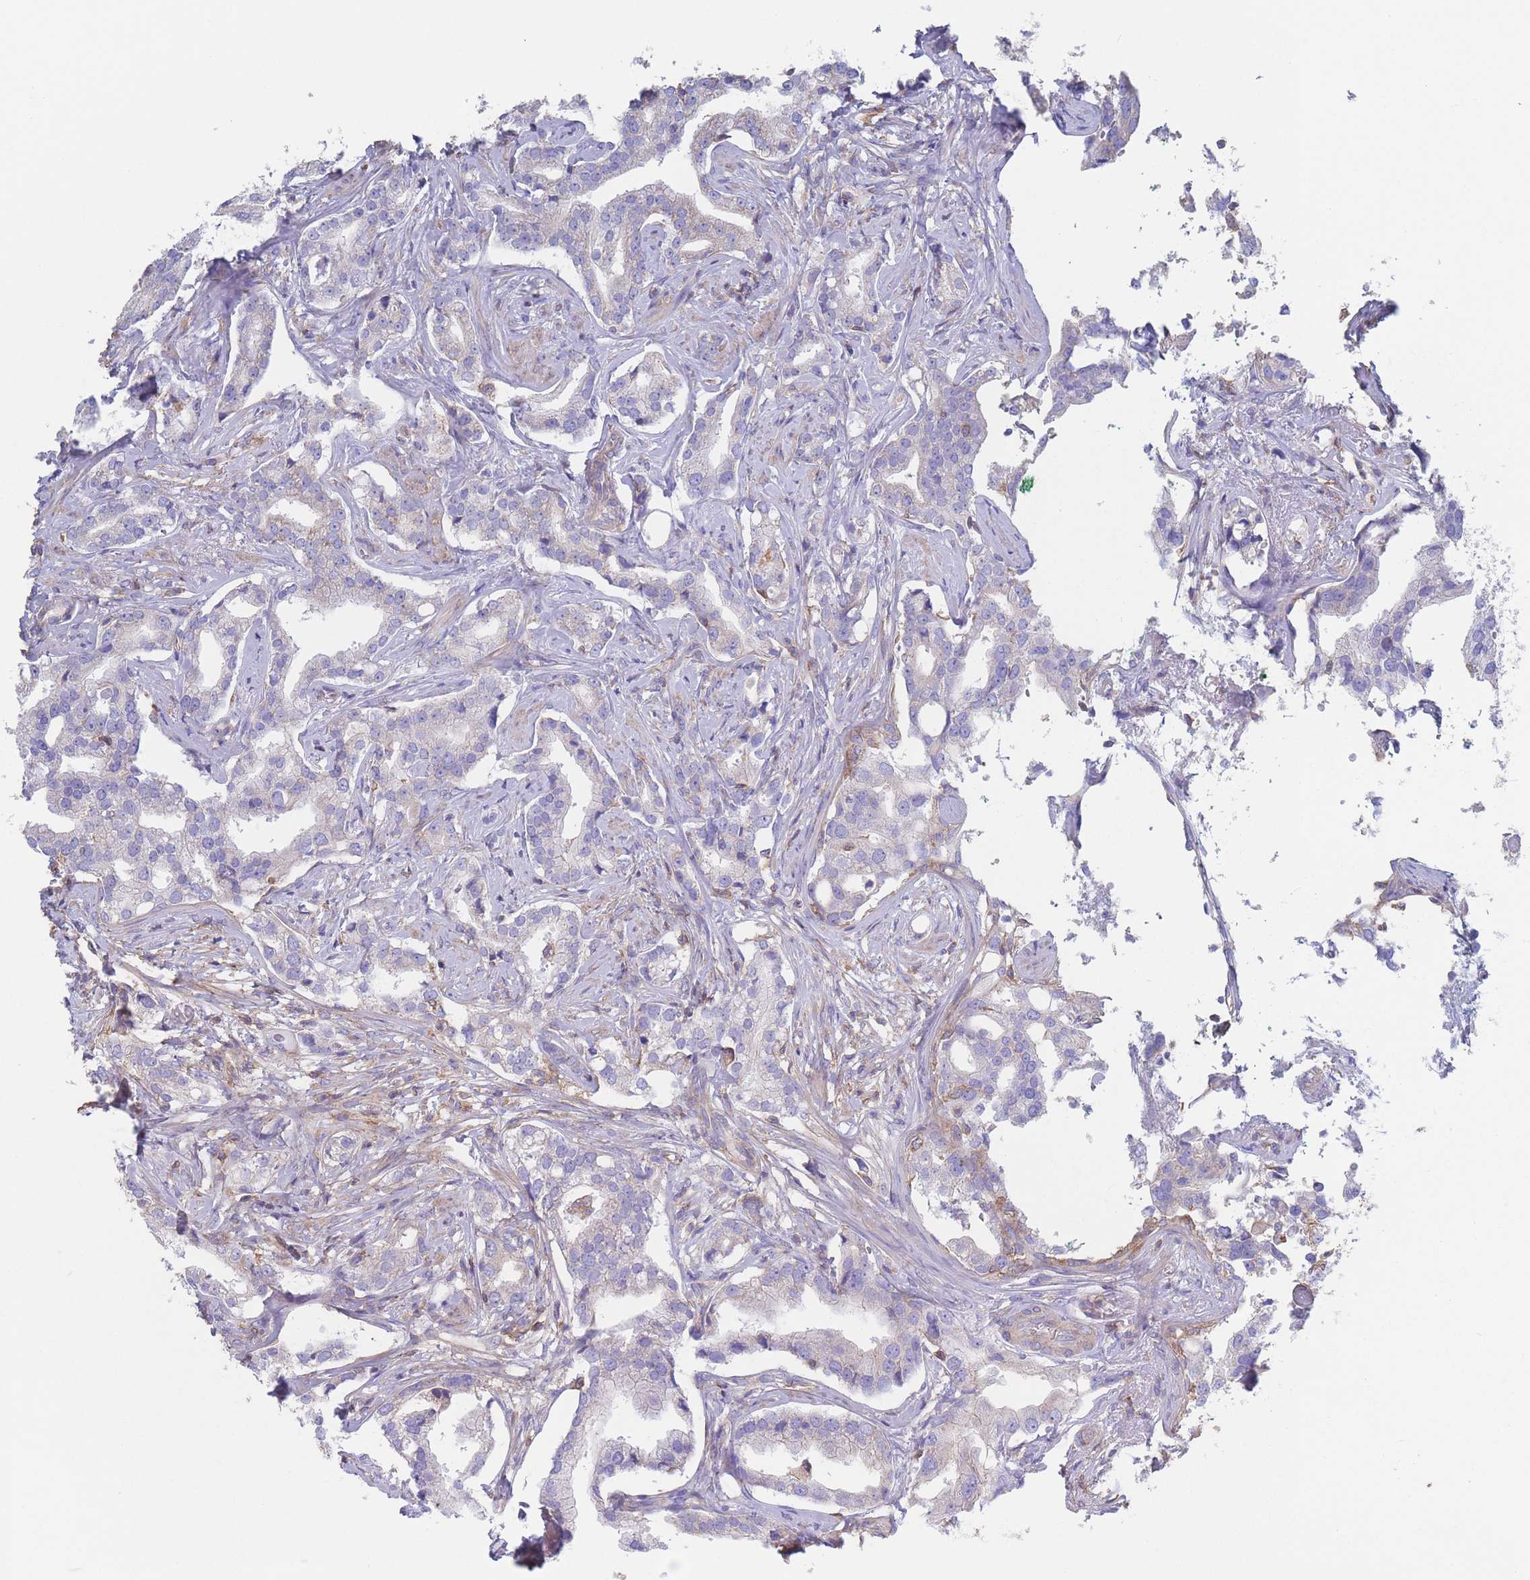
{"staining": {"intensity": "negative", "quantity": "none", "location": "none"}, "tissue": "prostate cancer", "cell_type": "Tumor cells", "image_type": "cancer", "snomed": [{"axis": "morphology", "description": "Adenocarcinoma, High grade"}, {"axis": "topography", "description": "Prostate"}], "caption": "High magnification brightfield microscopy of prostate cancer (high-grade adenocarcinoma) stained with DAB (3,3'-diaminobenzidine) (brown) and counterstained with hematoxylin (blue): tumor cells show no significant expression. The staining is performed using DAB brown chromogen with nuclei counter-stained in using hematoxylin.", "gene": "ADH1A", "patient": {"sex": "male", "age": 67}}